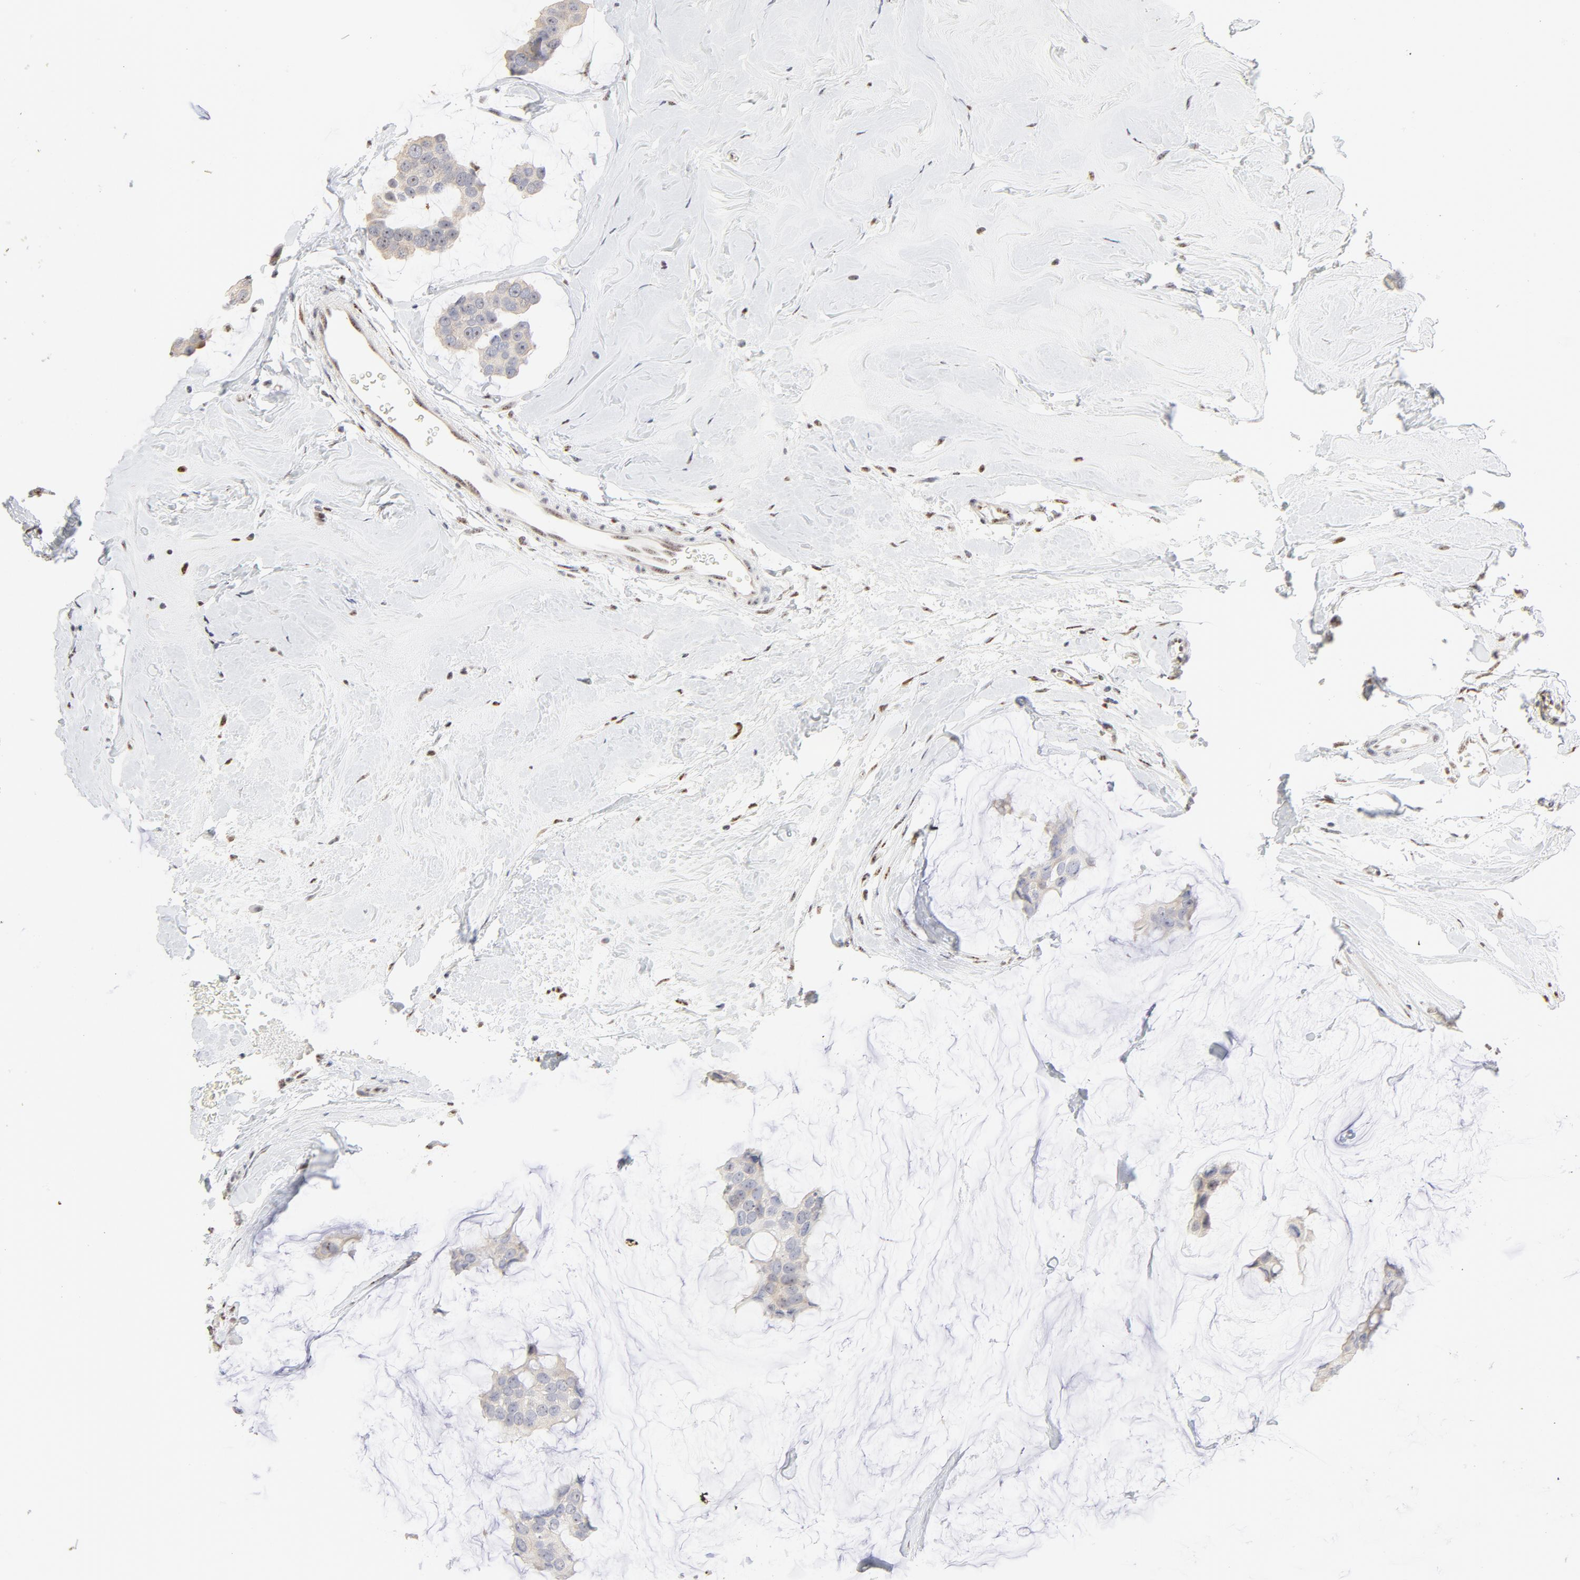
{"staining": {"intensity": "negative", "quantity": "none", "location": "none"}, "tissue": "breast cancer", "cell_type": "Tumor cells", "image_type": "cancer", "snomed": [{"axis": "morphology", "description": "Normal tissue, NOS"}, {"axis": "morphology", "description": "Duct carcinoma"}, {"axis": "topography", "description": "Breast"}], "caption": "The immunohistochemistry photomicrograph has no significant expression in tumor cells of invasive ductal carcinoma (breast) tissue.", "gene": "NFIL3", "patient": {"sex": "female", "age": 50}}